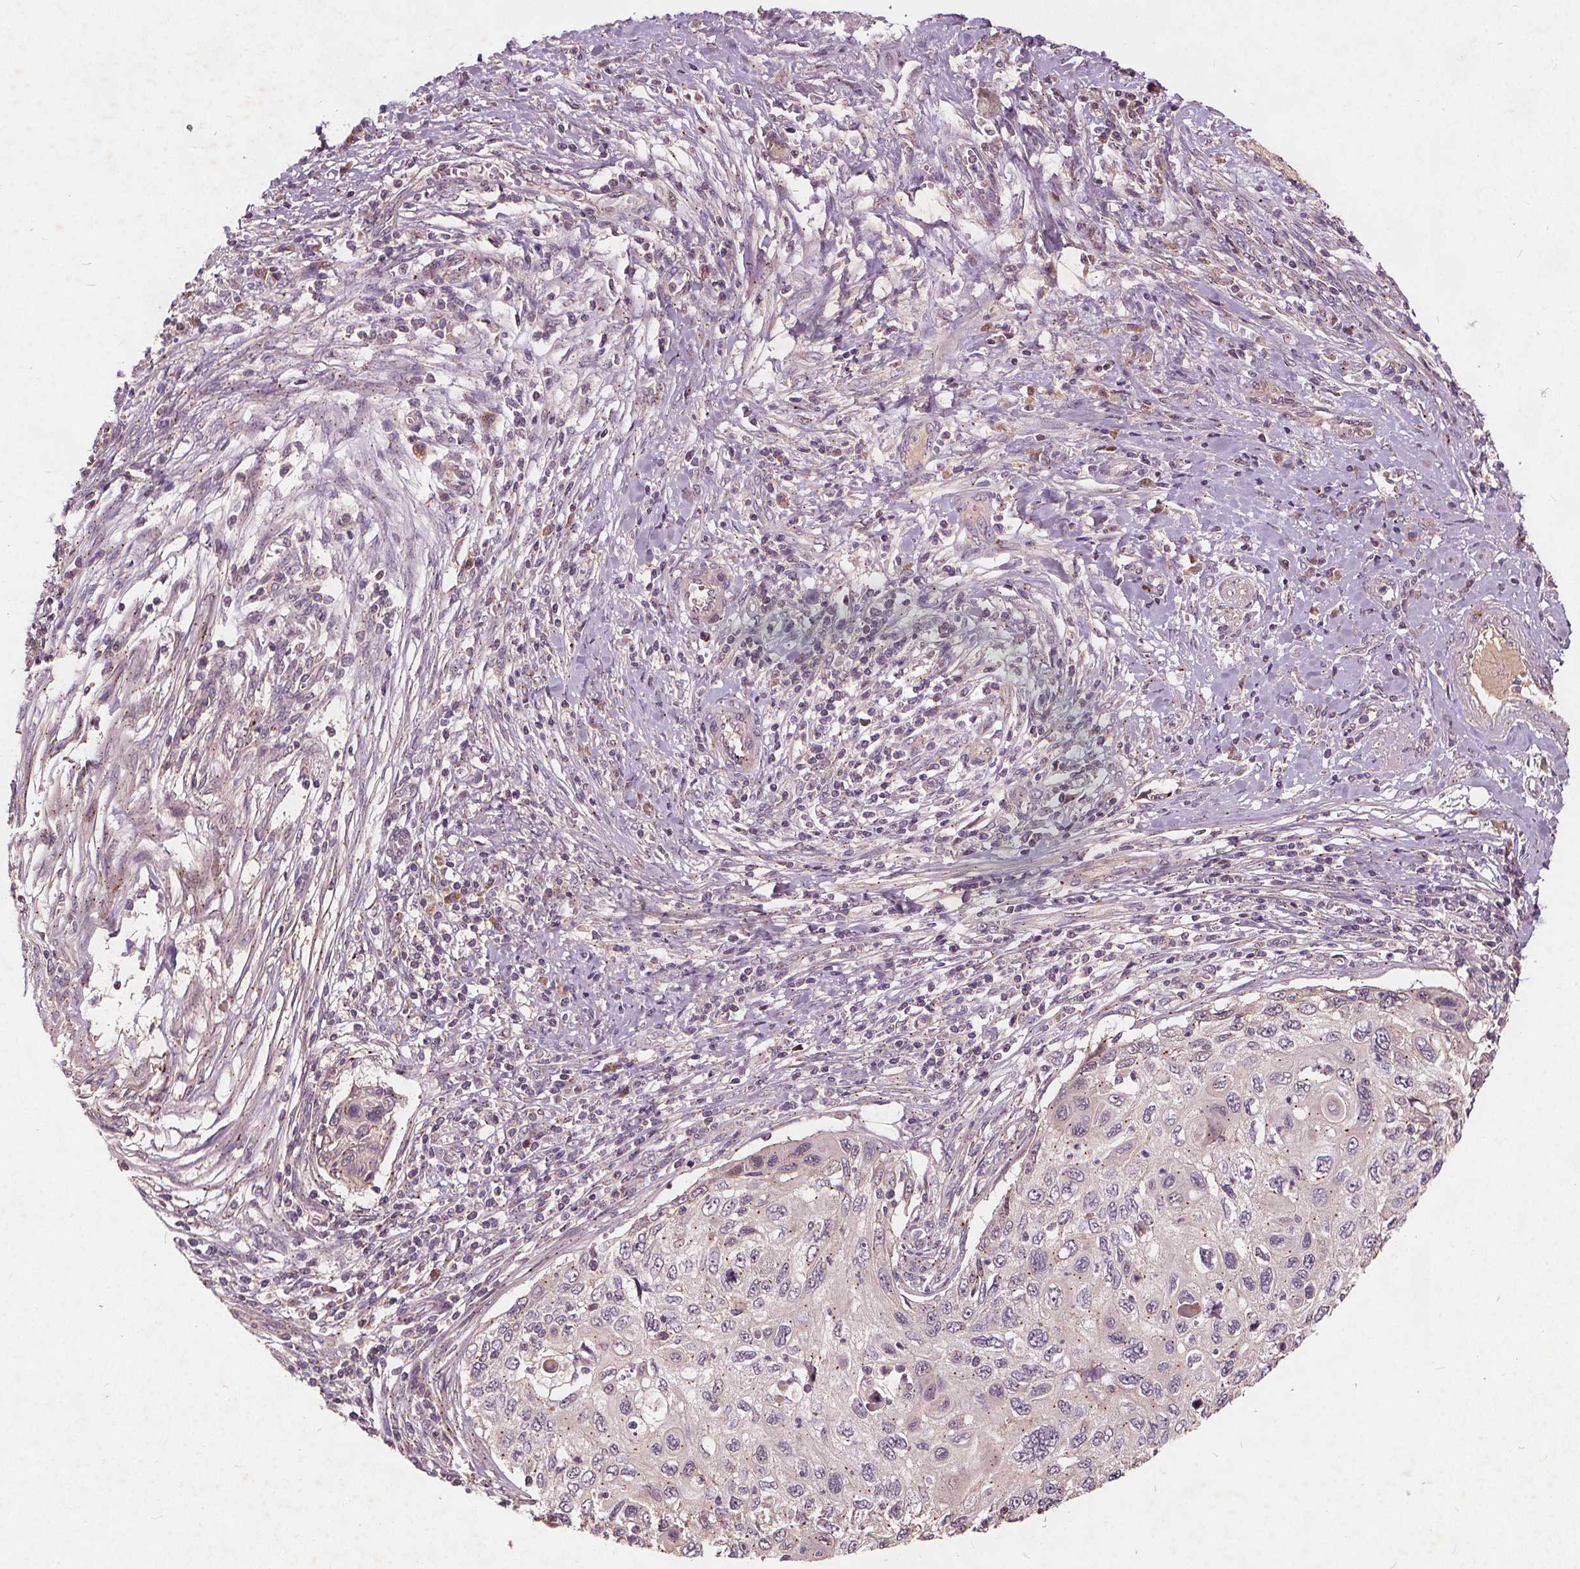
{"staining": {"intensity": "negative", "quantity": "none", "location": "none"}, "tissue": "cervical cancer", "cell_type": "Tumor cells", "image_type": "cancer", "snomed": [{"axis": "morphology", "description": "Squamous cell carcinoma, NOS"}, {"axis": "topography", "description": "Cervix"}], "caption": "Immunohistochemistry image of human cervical cancer stained for a protein (brown), which displays no staining in tumor cells. Brightfield microscopy of immunohistochemistry (IHC) stained with DAB (3,3'-diaminobenzidine) (brown) and hematoxylin (blue), captured at high magnification.", "gene": "CSNK1G2", "patient": {"sex": "female", "age": 70}}